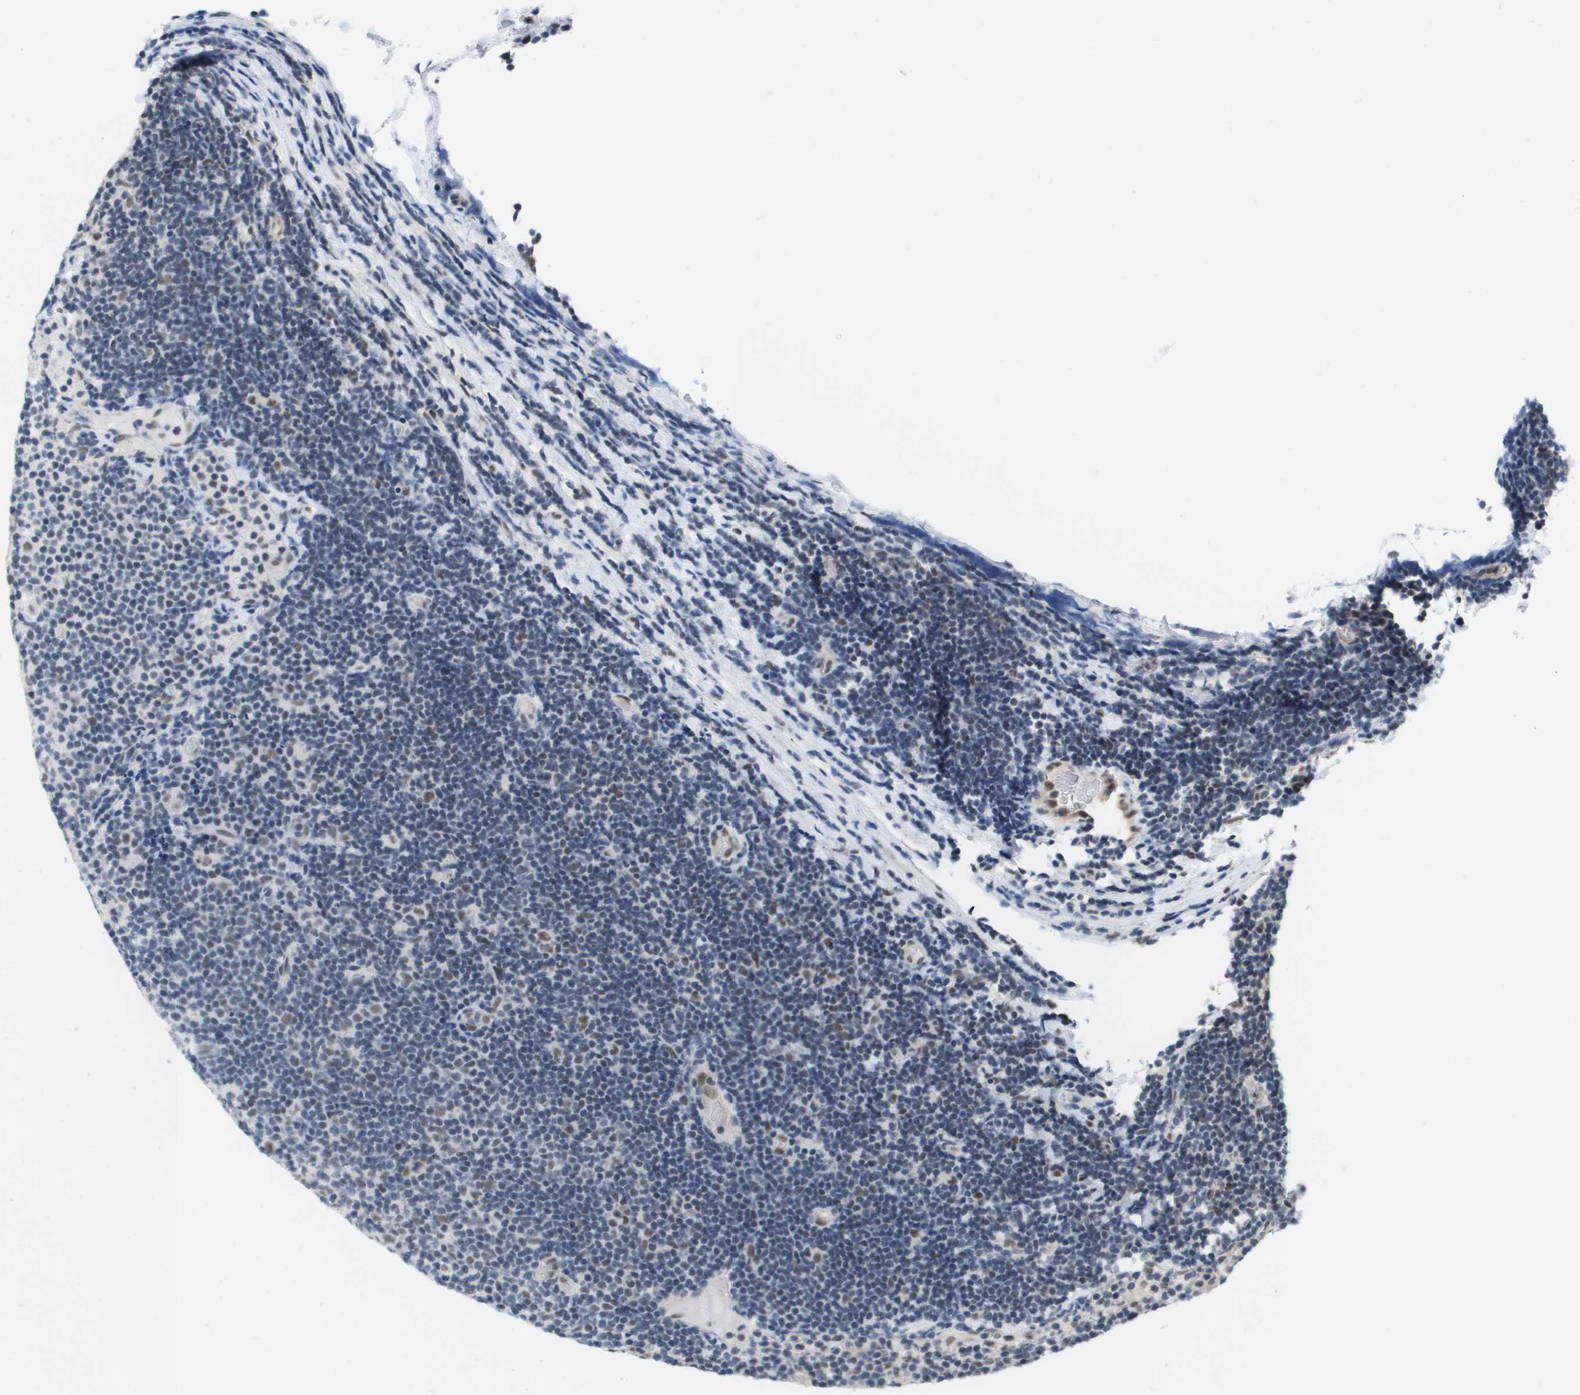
{"staining": {"intensity": "weak", "quantity": "<25%", "location": "nuclear"}, "tissue": "lymphoma", "cell_type": "Tumor cells", "image_type": "cancer", "snomed": [{"axis": "morphology", "description": "Malignant lymphoma, non-Hodgkin's type, Low grade"}, {"axis": "topography", "description": "Lymph node"}], "caption": "Lymphoma was stained to show a protein in brown. There is no significant staining in tumor cells. (IHC, brightfield microscopy, high magnification).", "gene": "ISY1", "patient": {"sex": "male", "age": 83}}